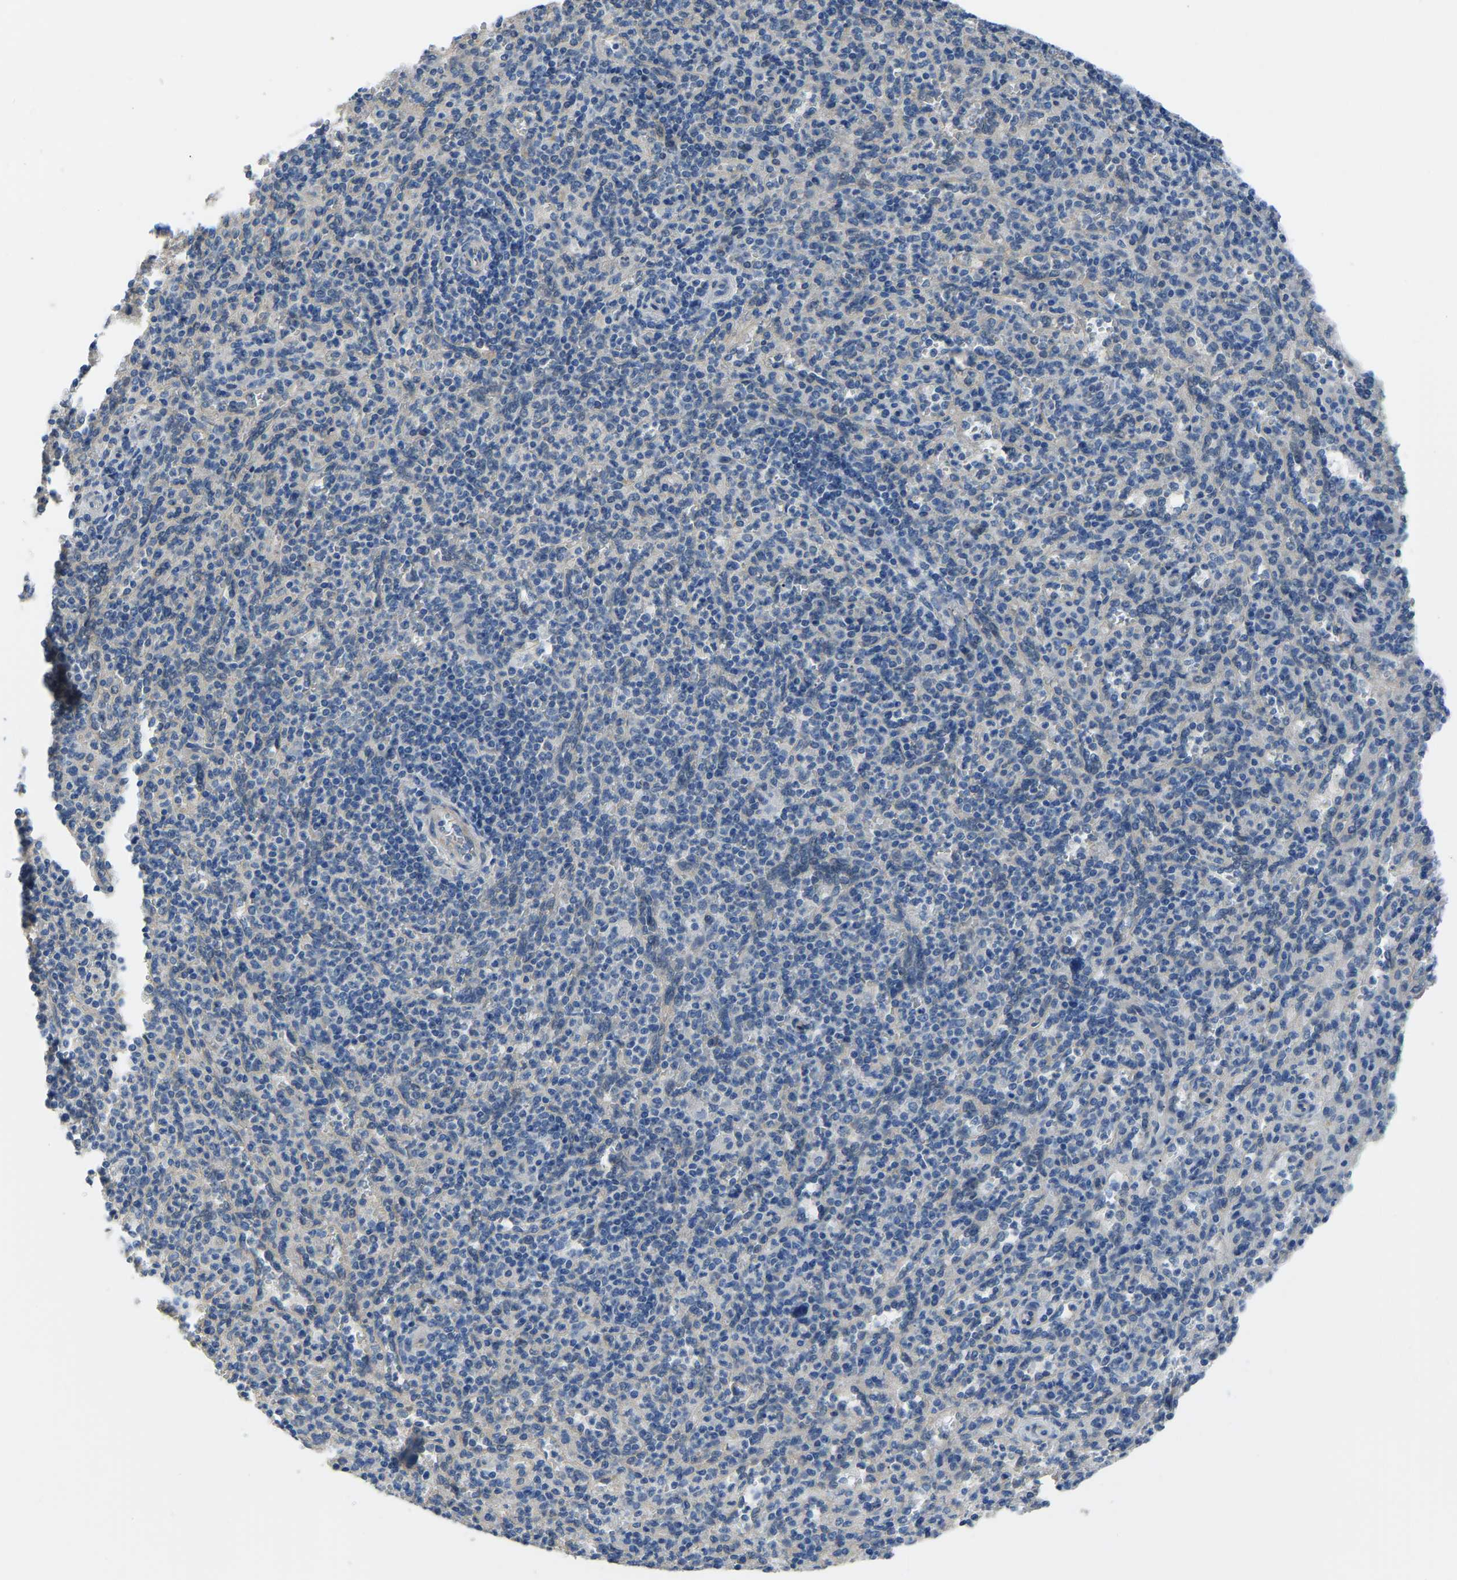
{"staining": {"intensity": "negative", "quantity": "none", "location": "none"}, "tissue": "spleen", "cell_type": "Cells in red pulp", "image_type": "normal", "snomed": [{"axis": "morphology", "description": "Normal tissue, NOS"}, {"axis": "topography", "description": "Spleen"}], "caption": "An IHC image of normal spleen is shown. There is no staining in cells in red pulp of spleen.", "gene": "HIGD2B", "patient": {"sex": "male", "age": 36}}